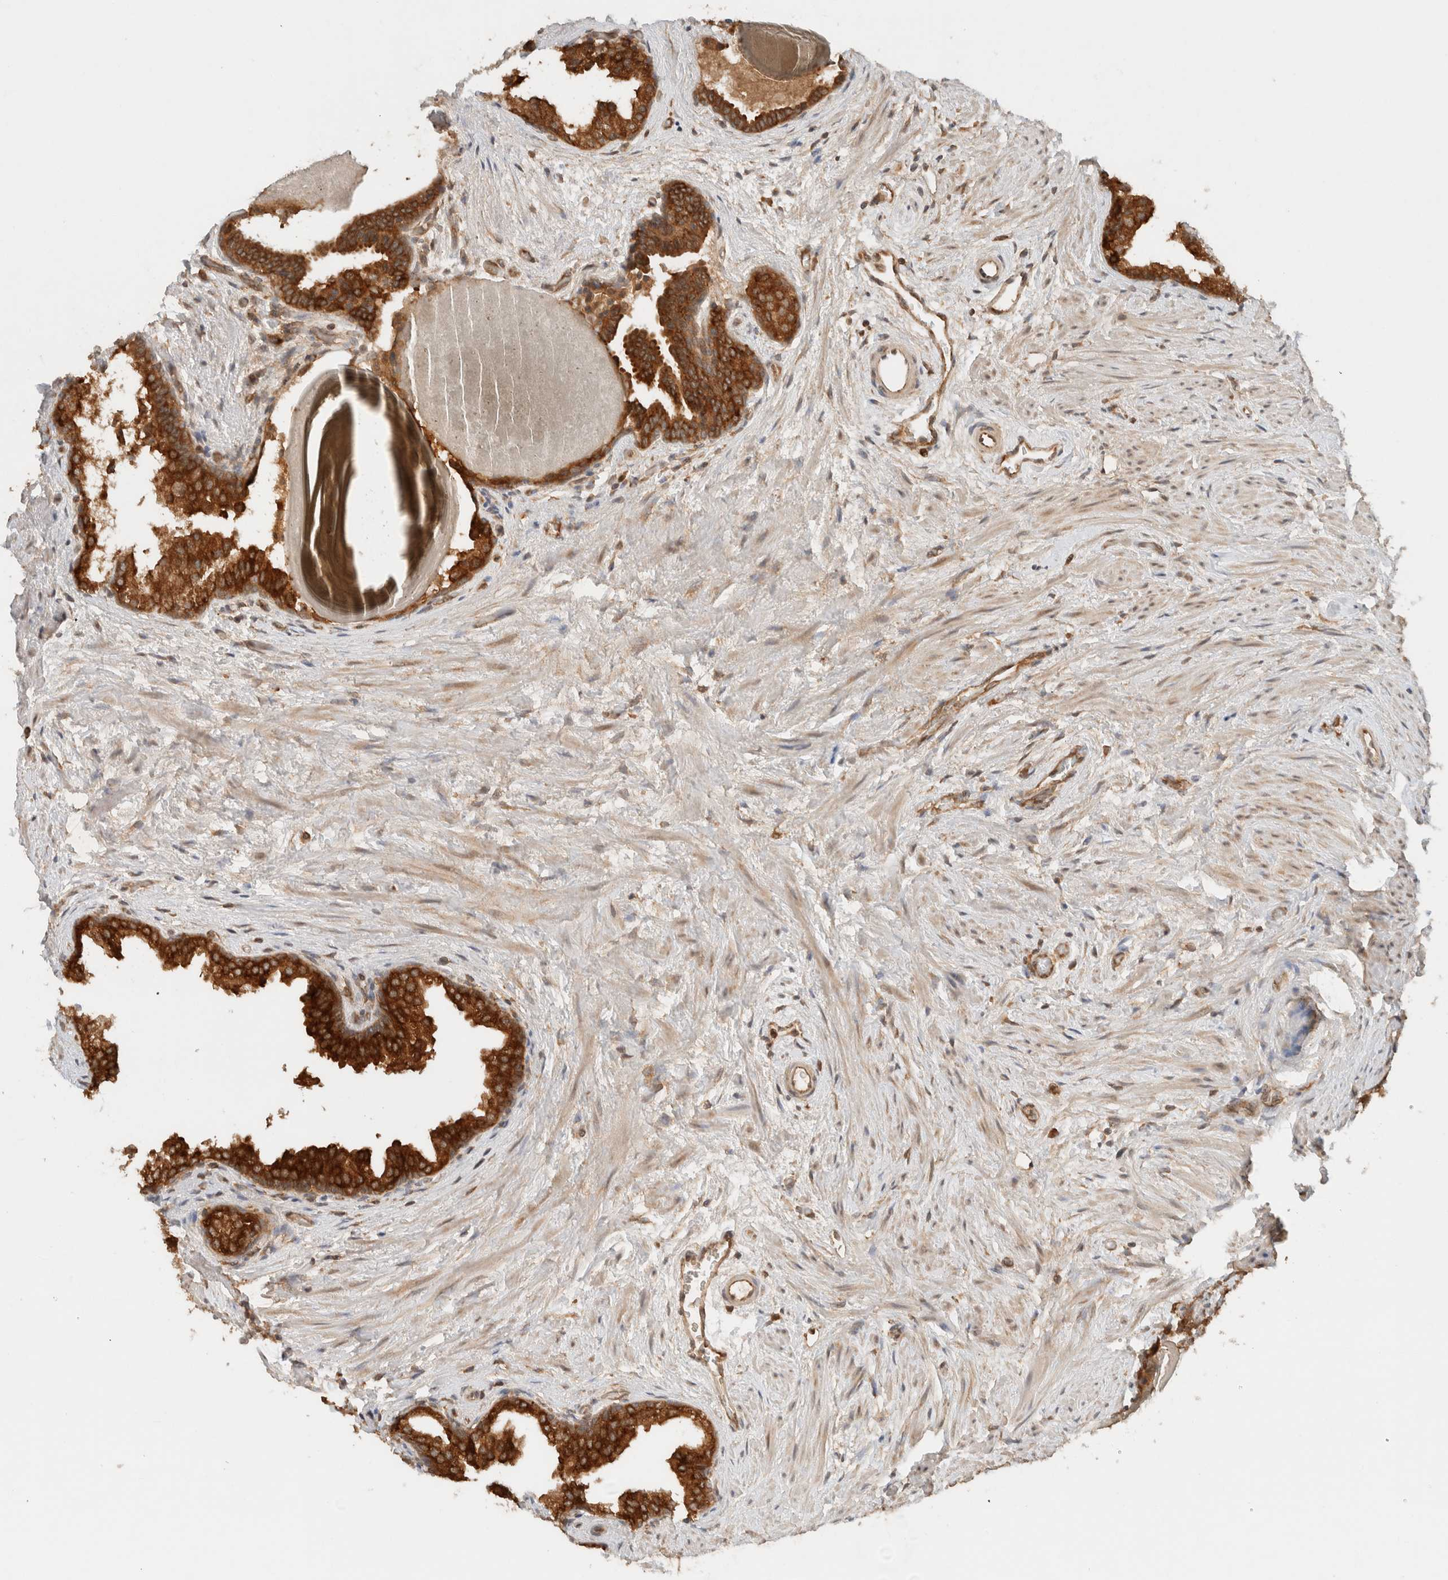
{"staining": {"intensity": "strong", "quantity": ">75%", "location": "cytoplasmic/membranous"}, "tissue": "prostate", "cell_type": "Glandular cells", "image_type": "normal", "snomed": [{"axis": "morphology", "description": "Normal tissue, NOS"}, {"axis": "topography", "description": "Prostate"}], "caption": "DAB immunohistochemical staining of normal prostate displays strong cytoplasmic/membranous protein positivity in about >75% of glandular cells.", "gene": "ARFGEF2", "patient": {"sex": "male", "age": 48}}